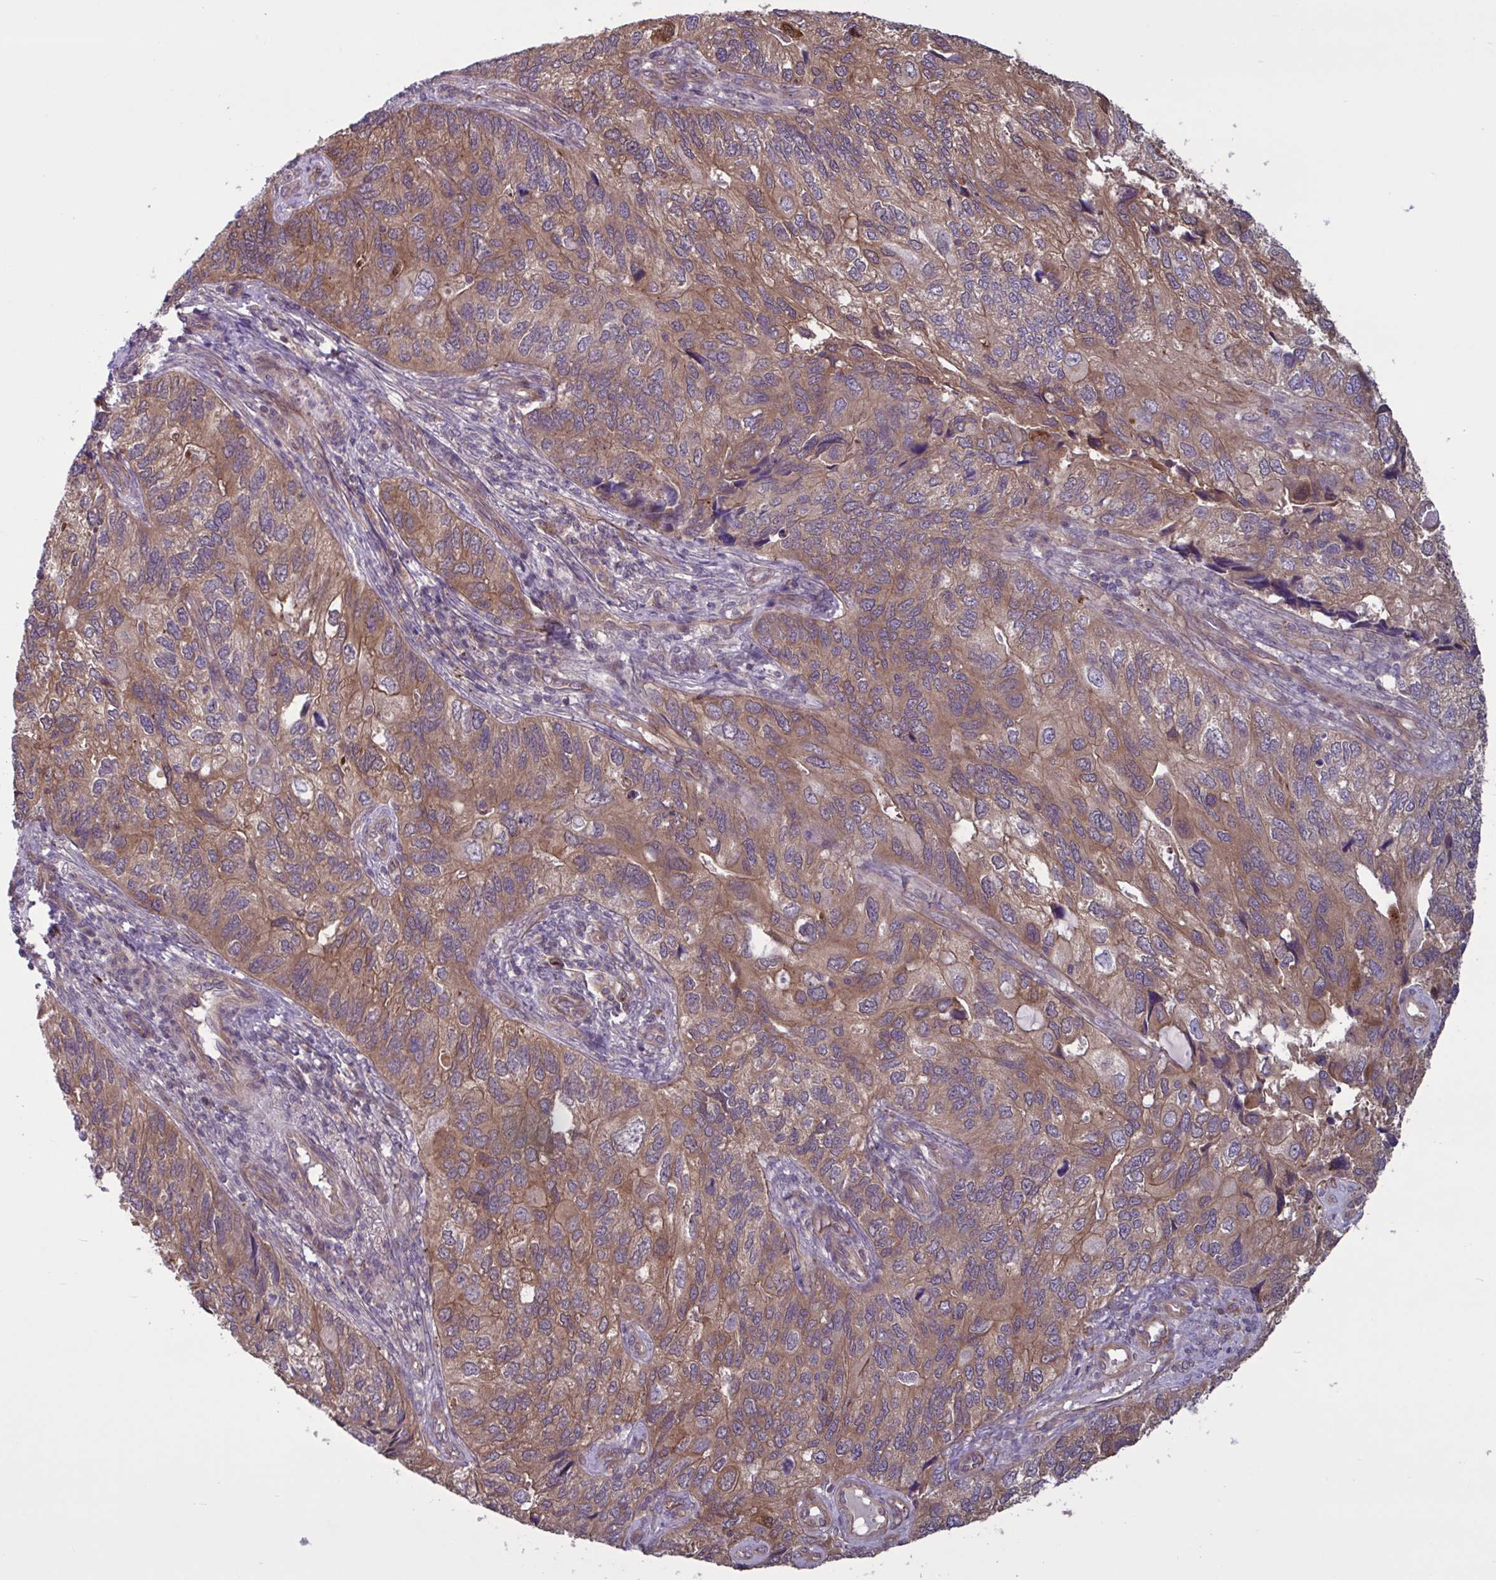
{"staining": {"intensity": "moderate", "quantity": ">75%", "location": "cytoplasmic/membranous"}, "tissue": "endometrial cancer", "cell_type": "Tumor cells", "image_type": "cancer", "snomed": [{"axis": "morphology", "description": "Carcinoma, NOS"}, {"axis": "topography", "description": "Uterus"}], "caption": "An IHC micrograph of tumor tissue is shown. Protein staining in brown labels moderate cytoplasmic/membranous positivity in endometrial carcinoma within tumor cells. (IHC, brightfield microscopy, high magnification).", "gene": "GLTP", "patient": {"sex": "female", "age": 76}}